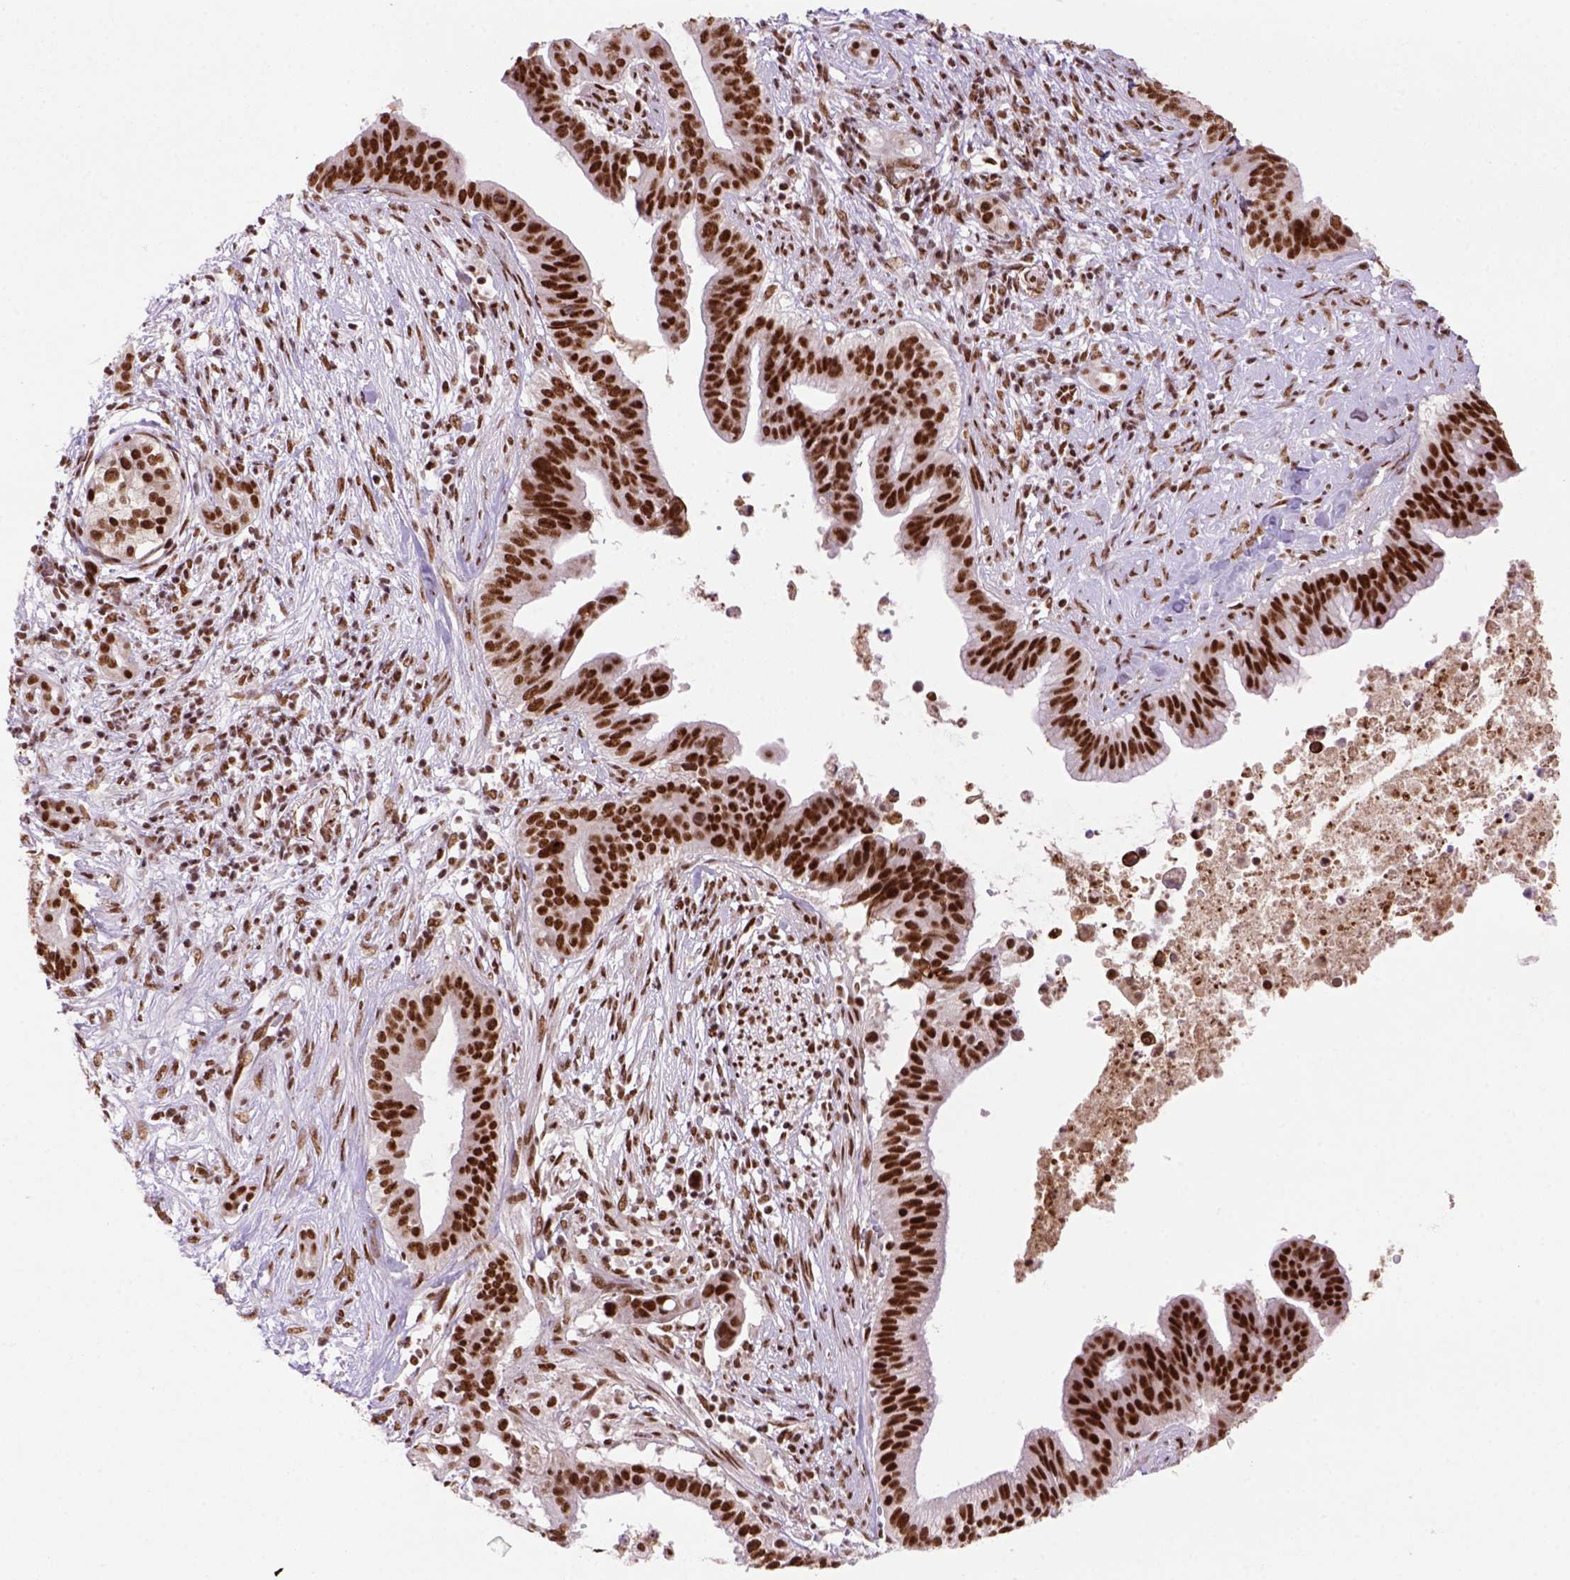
{"staining": {"intensity": "strong", "quantity": ">75%", "location": "nuclear"}, "tissue": "pancreatic cancer", "cell_type": "Tumor cells", "image_type": "cancer", "snomed": [{"axis": "morphology", "description": "Adenocarcinoma, NOS"}, {"axis": "topography", "description": "Pancreas"}], "caption": "A histopathology image showing strong nuclear positivity in approximately >75% of tumor cells in pancreatic cancer (adenocarcinoma), as visualized by brown immunohistochemical staining.", "gene": "NSMCE2", "patient": {"sex": "male", "age": 61}}